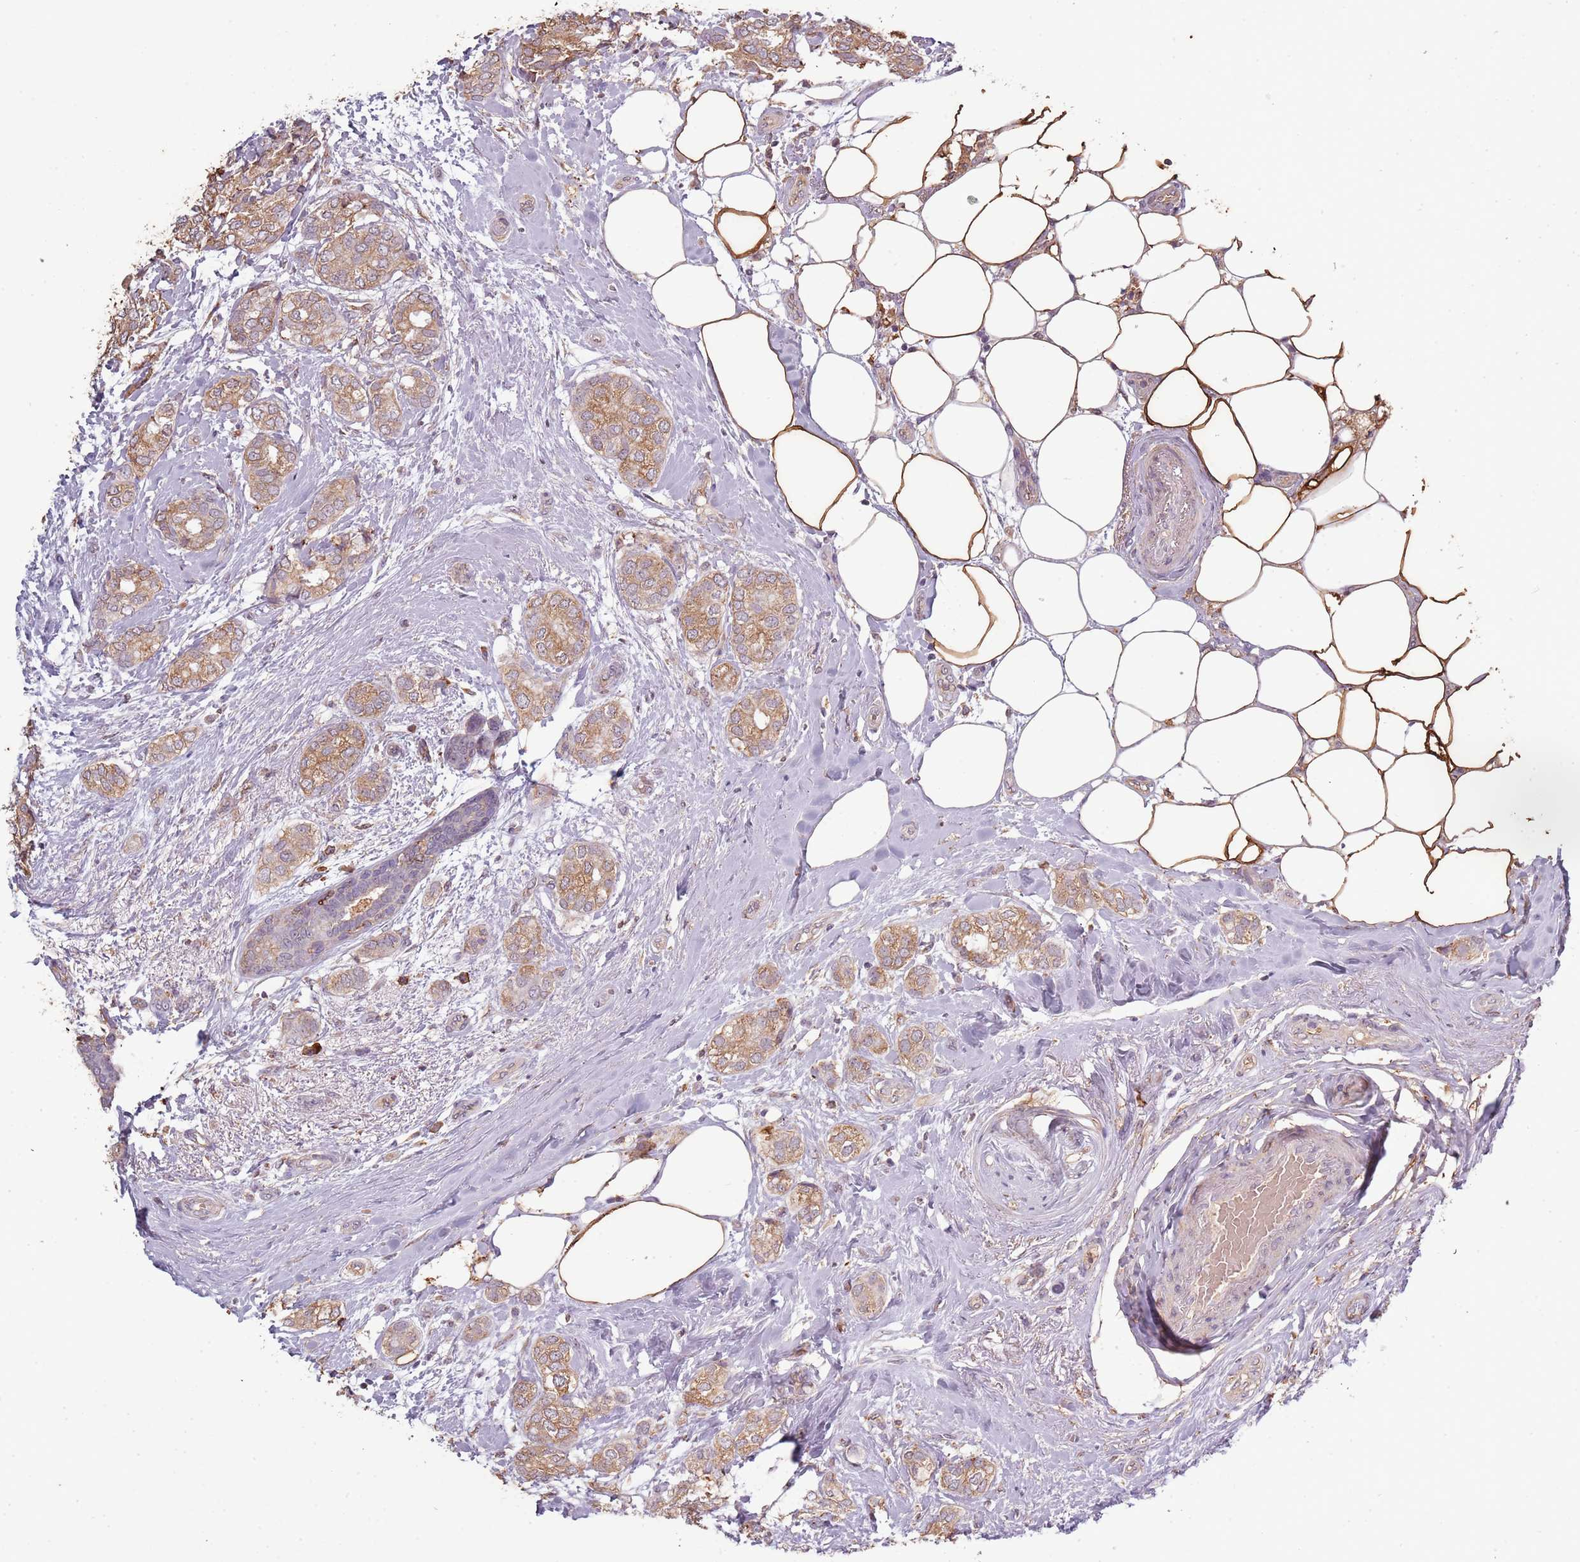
{"staining": {"intensity": "moderate", "quantity": ">75%", "location": "cytoplasmic/membranous"}, "tissue": "breast cancer", "cell_type": "Tumor cells", "image_type": "cancer", "snomed": [{"axis": "morphology", "description": "Duct carcinoma"}, {"axis": "topography", "description": "Breast"}], "caption": "Moderate cytoplasmic/membranous staining is appreciated in approximately >75% of tumor cells in breast cancer. The protein of interest is shown in brown color, while the nuclei are stained blue.", "gene": "ATOSB", "patient": {"sex": "female", "age": 73}}